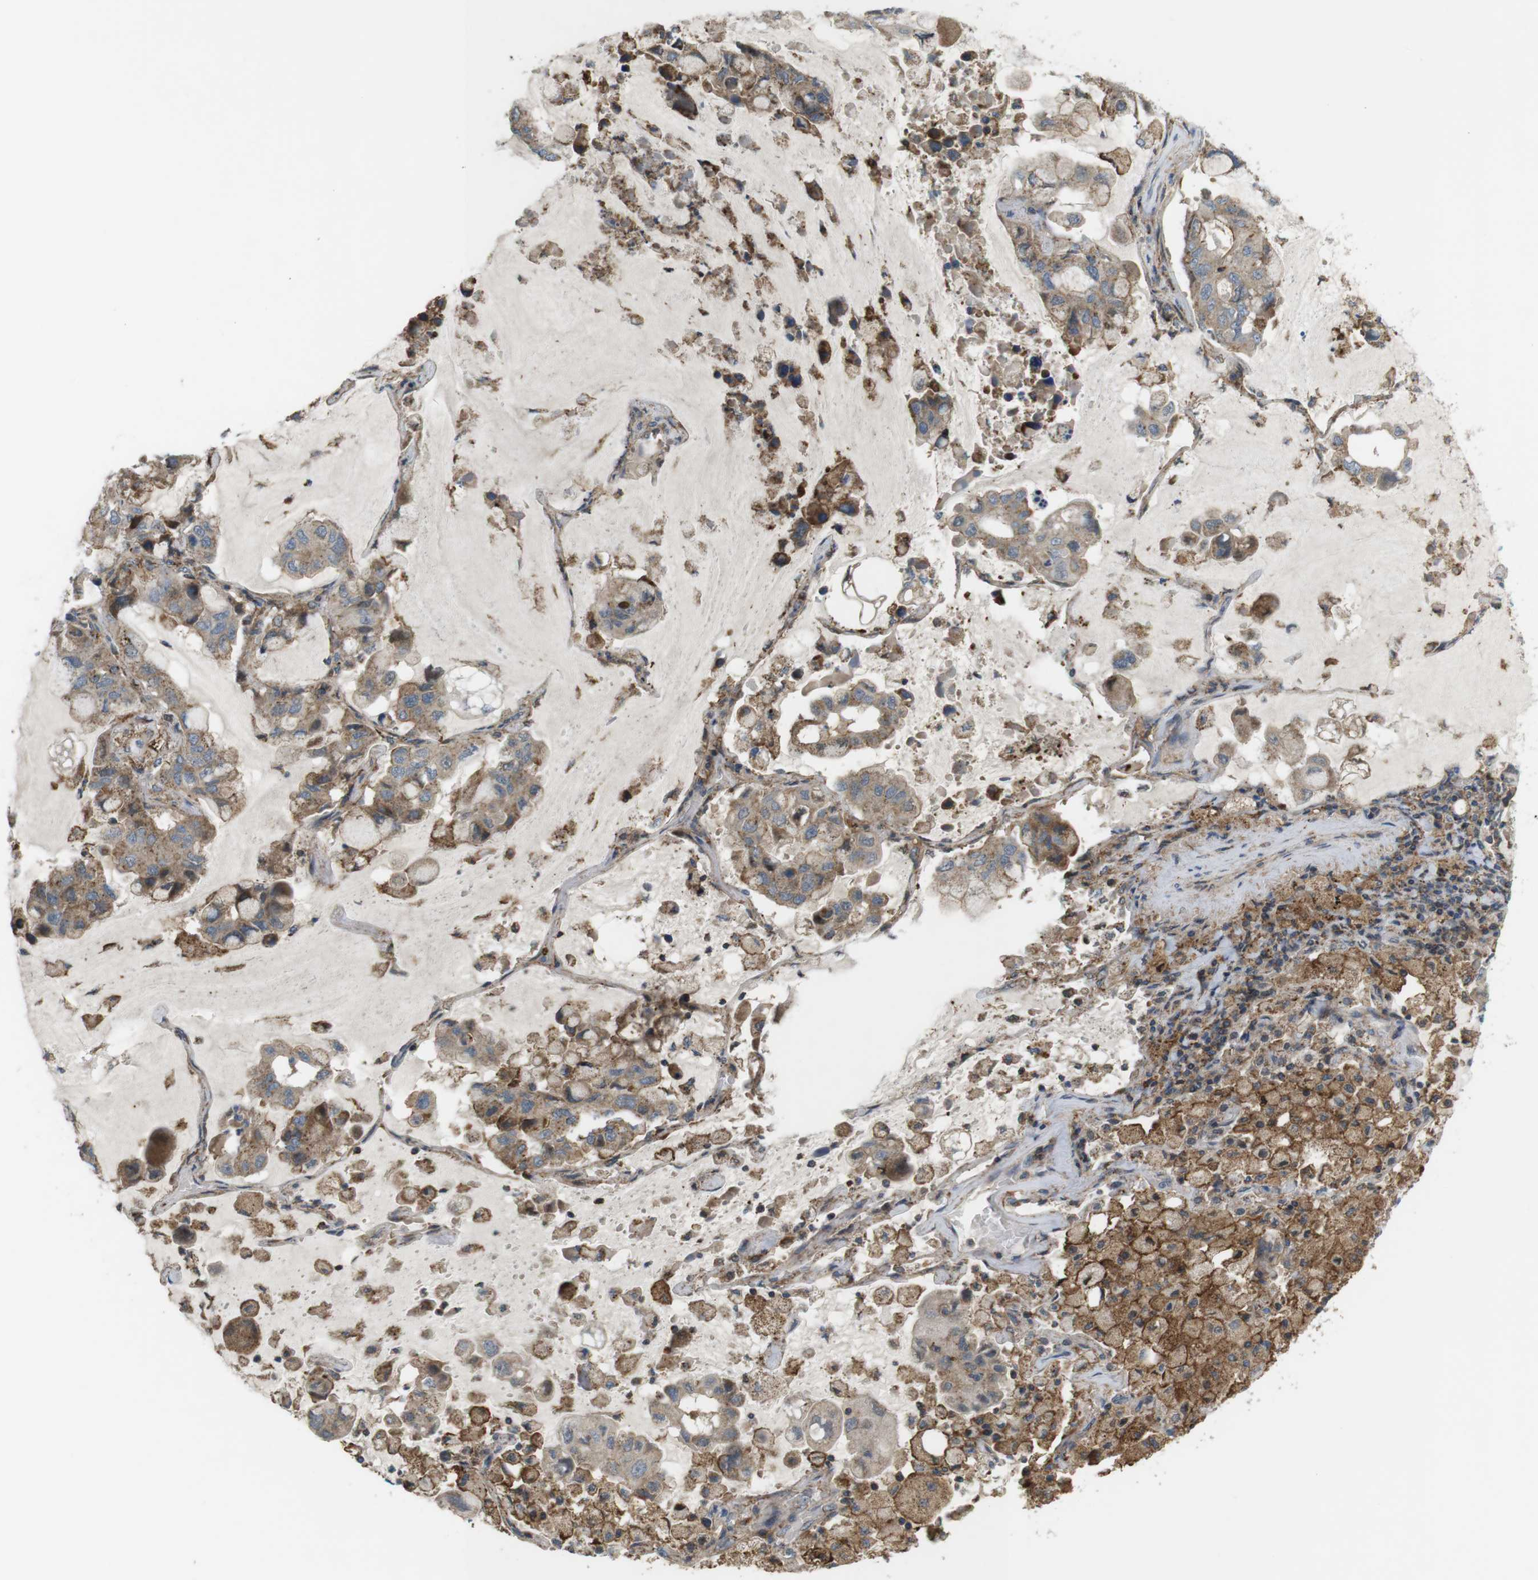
{"staining": {"intensity": "weak", "quantity": ">75%", "location": "cytoplasmic/membranous"}, "tissue": "lung cancer", "cell_type": "Tumor cells", "image_type": "cancer", "snomed": [{"axis": "morphology", "description": "Adenocarcinoma, NOS"}, {"axis": "topography", "description": "Lung"}], "caption": "About >75% of tumor cells in adenocarcinoma (lung) display weak cytoplasmic/membranous protein expression as visualized by brown immunohistochemical staining.", "gene": "DDAH2", "patient": {"sex": "male", "age": 64}}